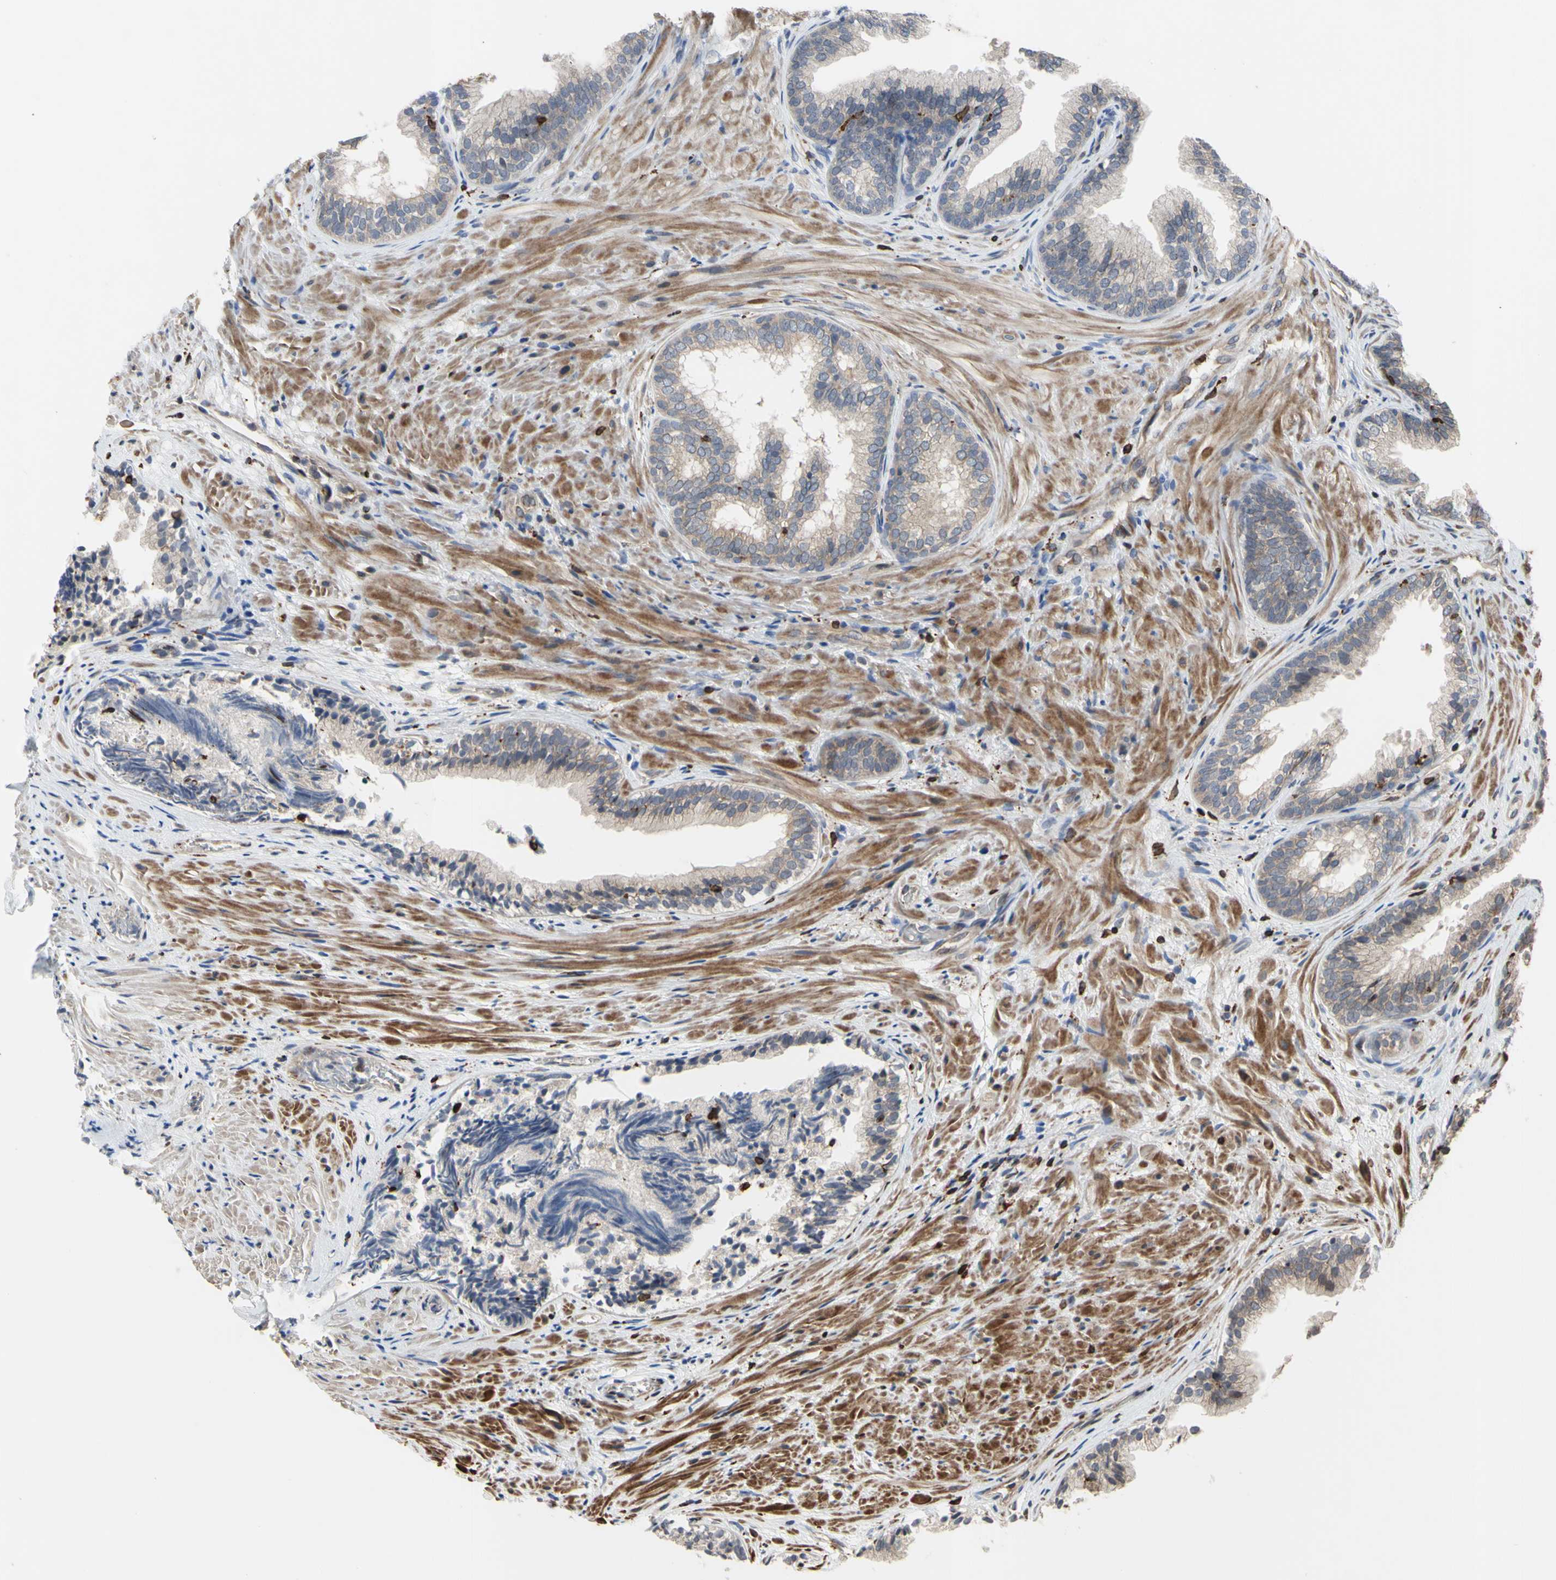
{"staining": {"intensity": "negative", "quantity": "none", "location": "none"}, "tissue": "prostate", "cell_type": "Glandular cells", "image_type": "normal", "snomed": [{"axis": "morphology", "description": "Normal tissue, NOS"}, {"axis": "topography", "description": "Prostate"}], "caption": "The histopathology image reveals no staining of glandular cells in benign prostate. Nuclei are stained in blue.", "gene": "PLXNA2", "patient": {"sex": "male", "age": 76}}